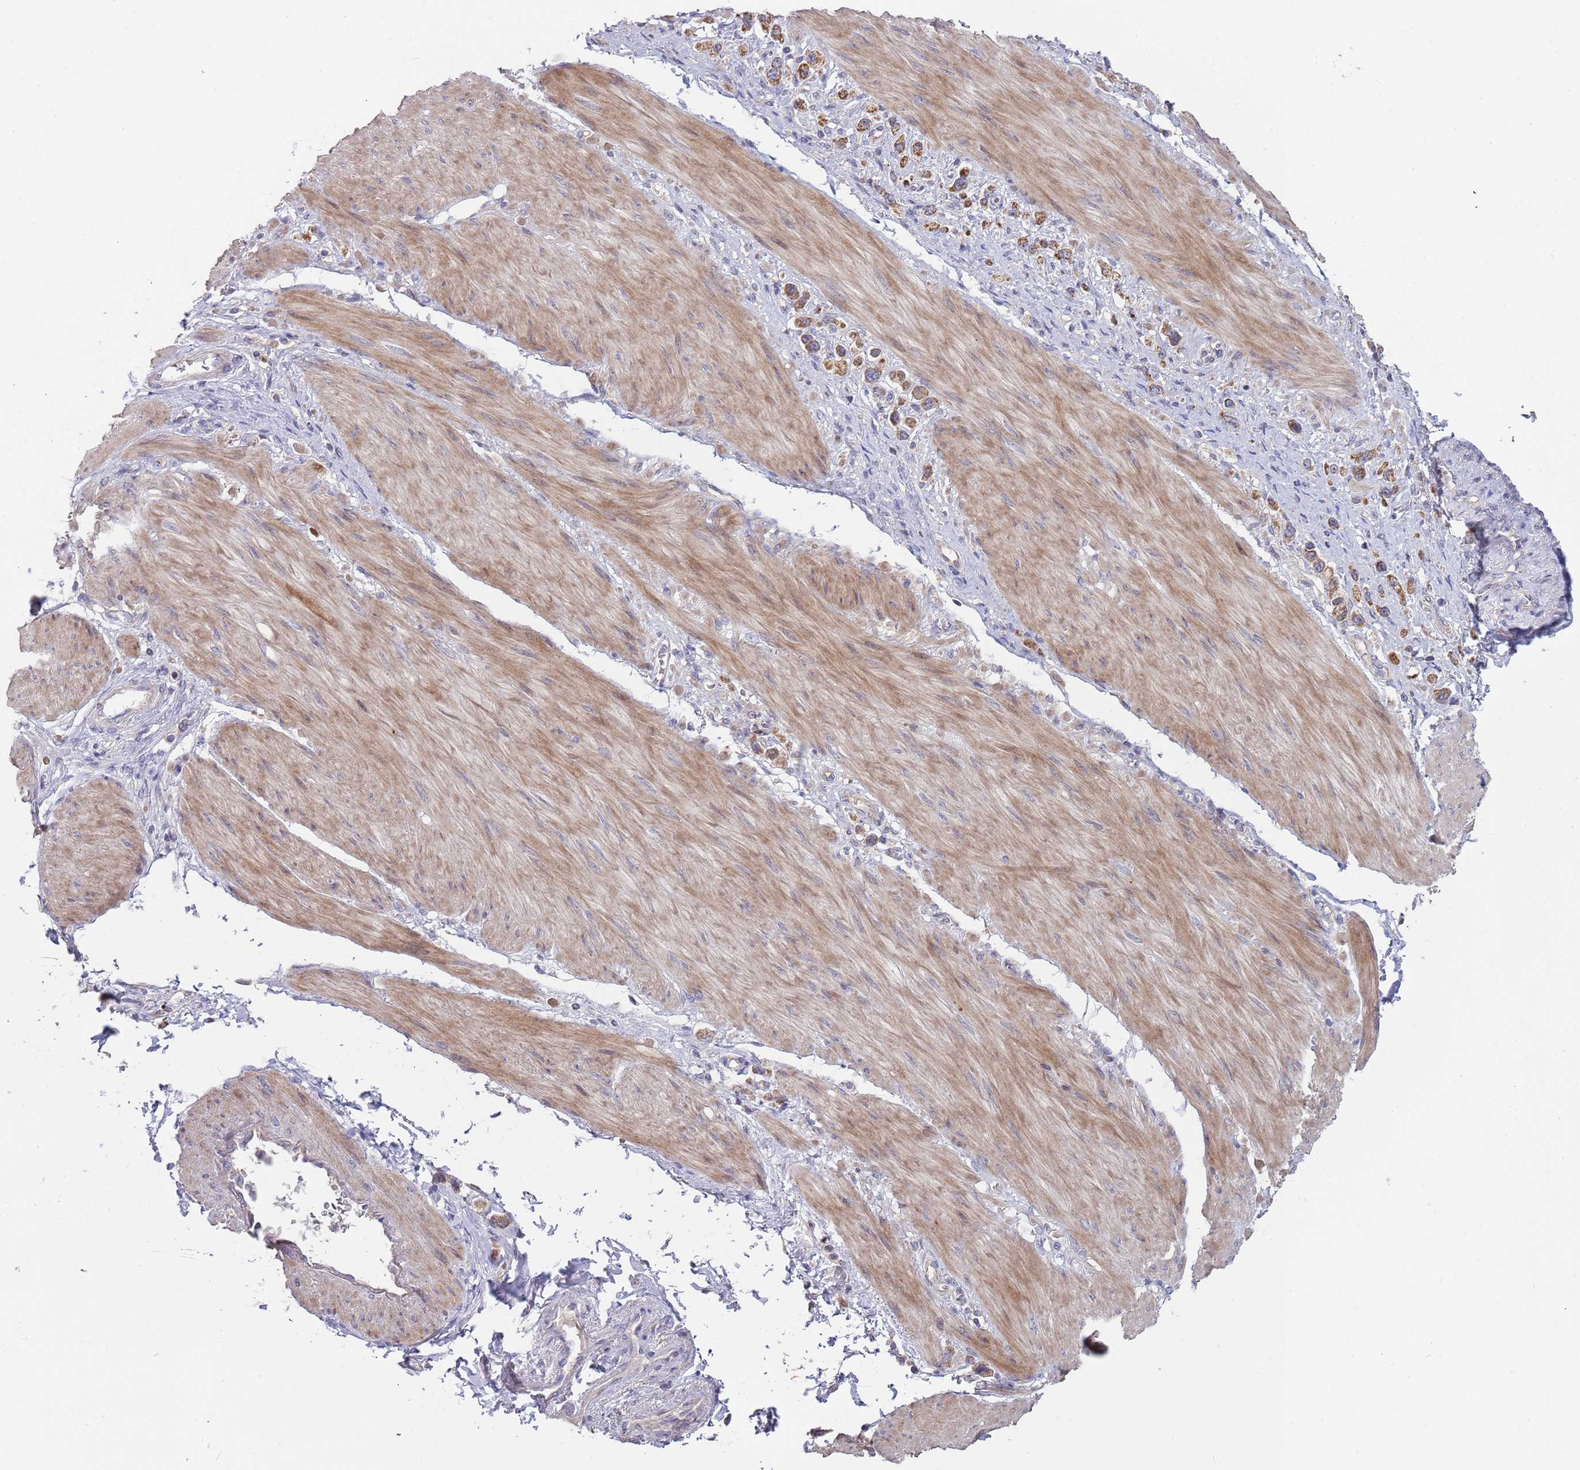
{"staining": {"intensity": "strong", "quantity": ">75%", "location": "cytoplasmic/membranous"}, "tissue": "stomach cancer", "cell_type": "Tumor cells", "image_type": "cancer", "snomed": [{"axis": "morphology", "description": "Adenocarcinoma, NOS"}, {"axis": "topography", "description": "Stomach"}], "caption": "The photomicrograph reveals a brown stain indicating the presence of a protein in the cytoplasmic/membranous of tumor cells in stomach cancer (adenocarcinoma).", "gene": "ABCC10", "patient": {"sex": "female", "age": 65}}